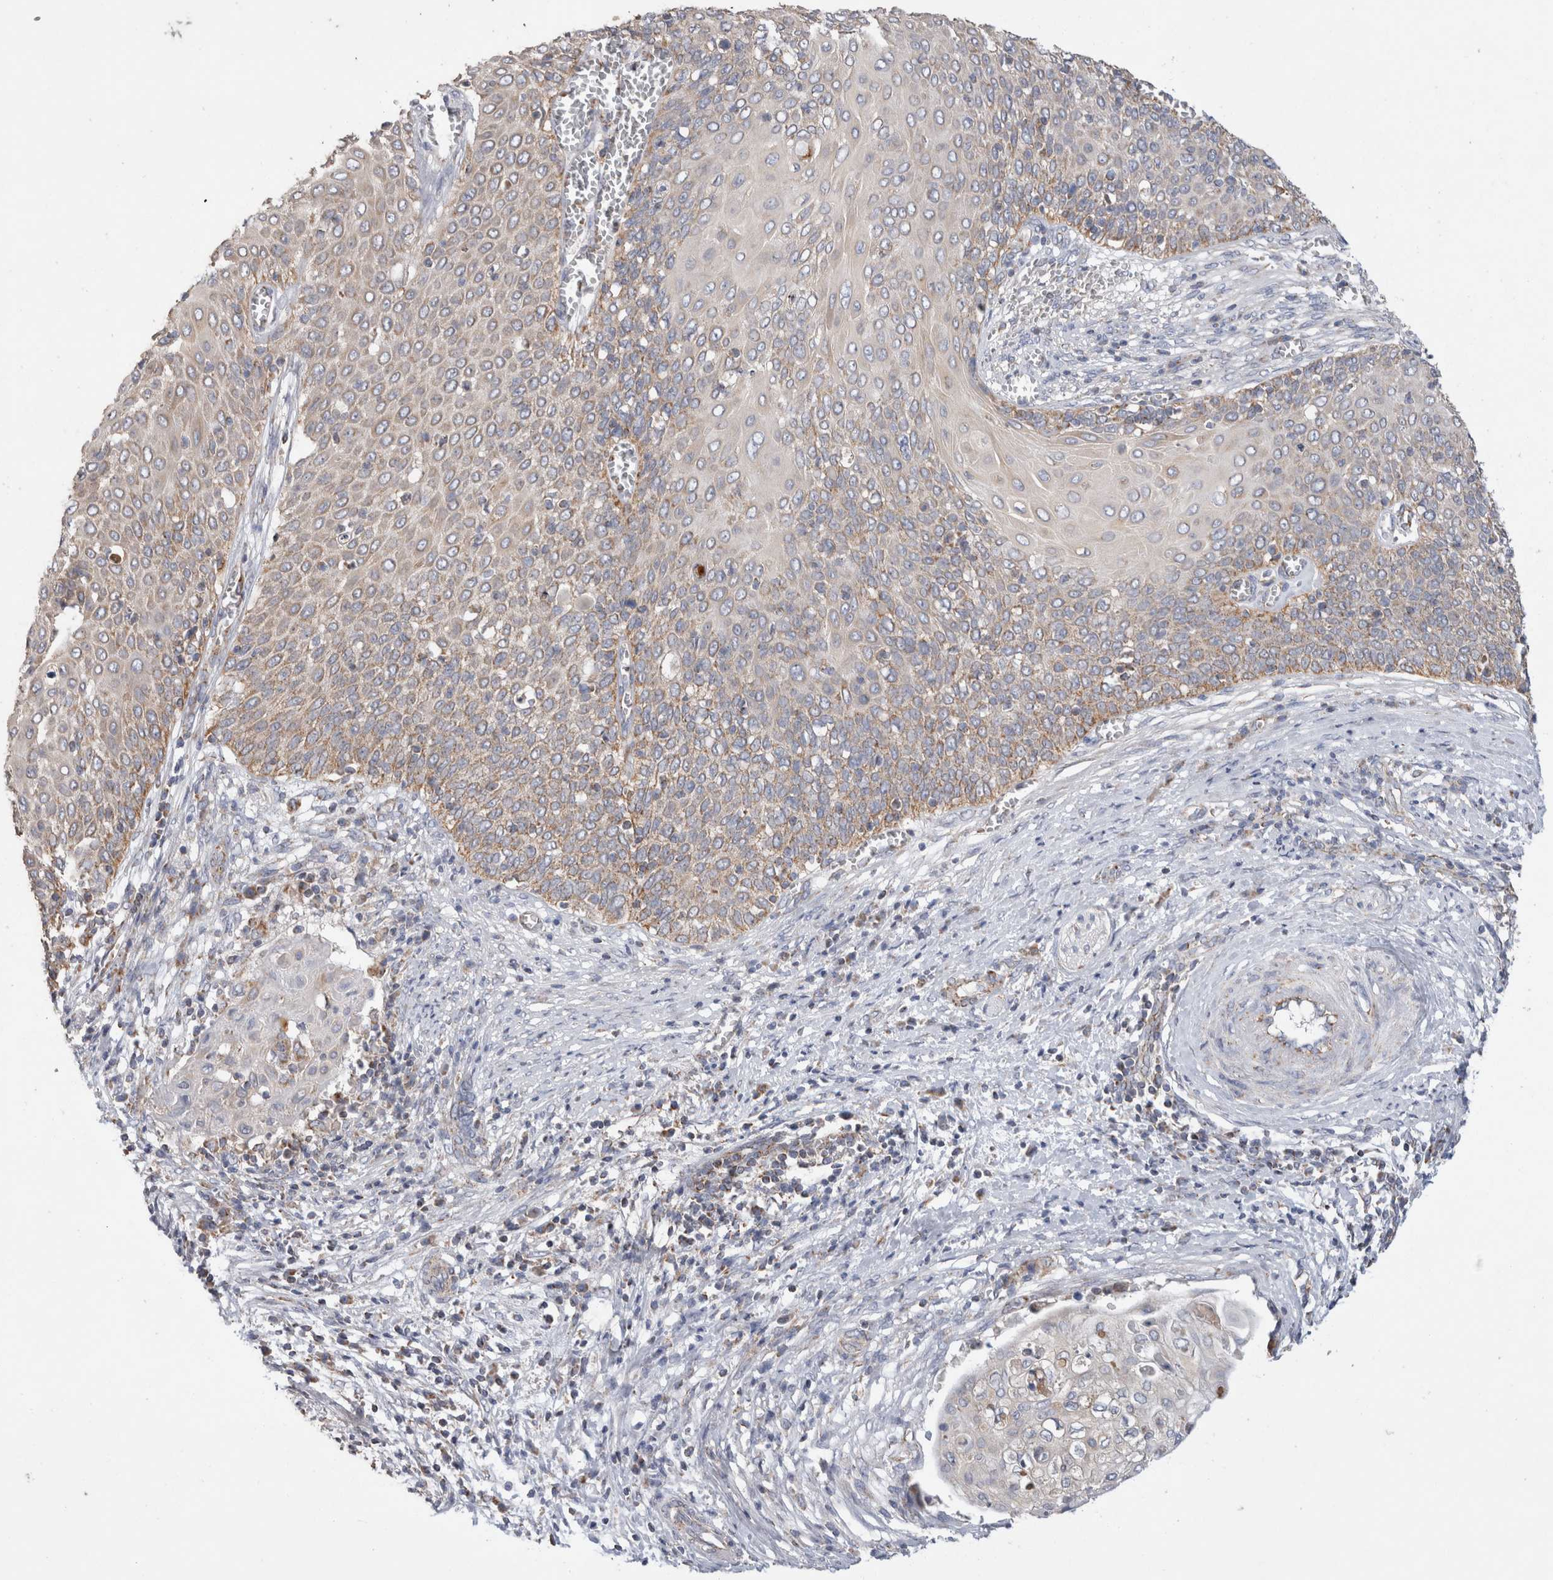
{"staining": {"intensity": "weak", "quantity": "25%-75%", "location": "cytoplasmic/membranous"}, "tissue": "cervical cancer", "cell_type": "Tumor cells", "image_type": "cancer", "snomed": [{"axis": "morphology", "description": "Squamous cell carcinoma, NOS"}, {"axis": "topography", "description": "Cervix"}], "caption": "This is a photomicrograph of IHC staining of cervical cancer, which shows weak staining in the cytoplasmic/membranous of tumor cells.", "gene": "IARS2", "patient": {"sex": "female", "age": 39}}